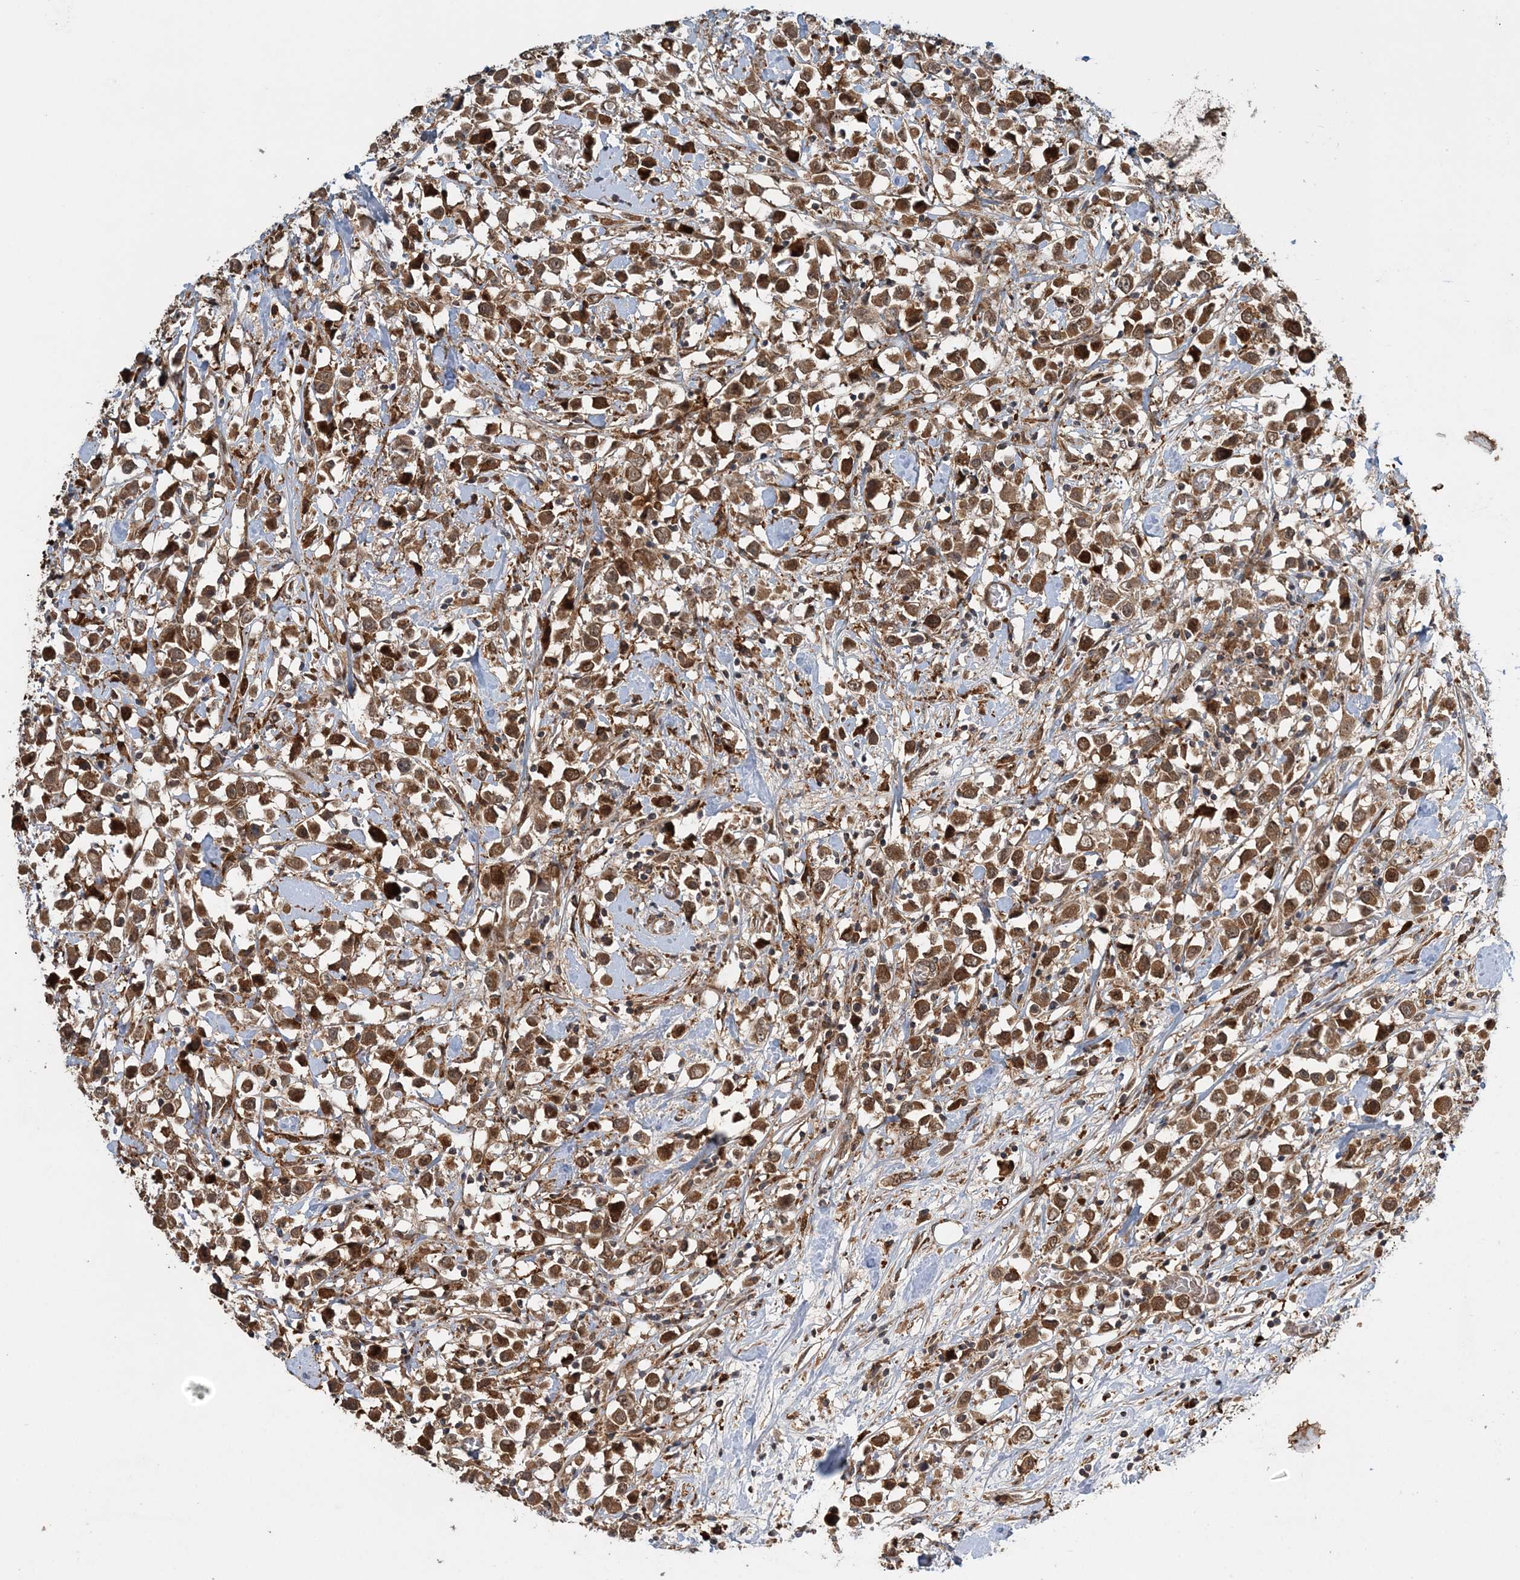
{"staining": {"intensity": "moderate", "quantity": ">75%", "location": "cytoplasmic/membranous,nuclear"}, "tissue": "breast cancer", "cell_type": "Tumor cells", "image_type": "cancer", "snomed": [{"axis": "morphology", "description": "Duct carcinoma"}, {"axis": "topography", "description": "Breast"}], "caption": "Invasive ductal carcinoma (breast) stained with immunohistochemistry (IHC) shows moderate cytoplasmic/membranous and nuclear expression in about >75% of tumor cells. (DAB (3,3'-diaminobenzidine) IHC, brown staining for protein, blue staining for nuclei).", "gene": "UBTD2", "patient": {"sex": "female", "age": 61}}